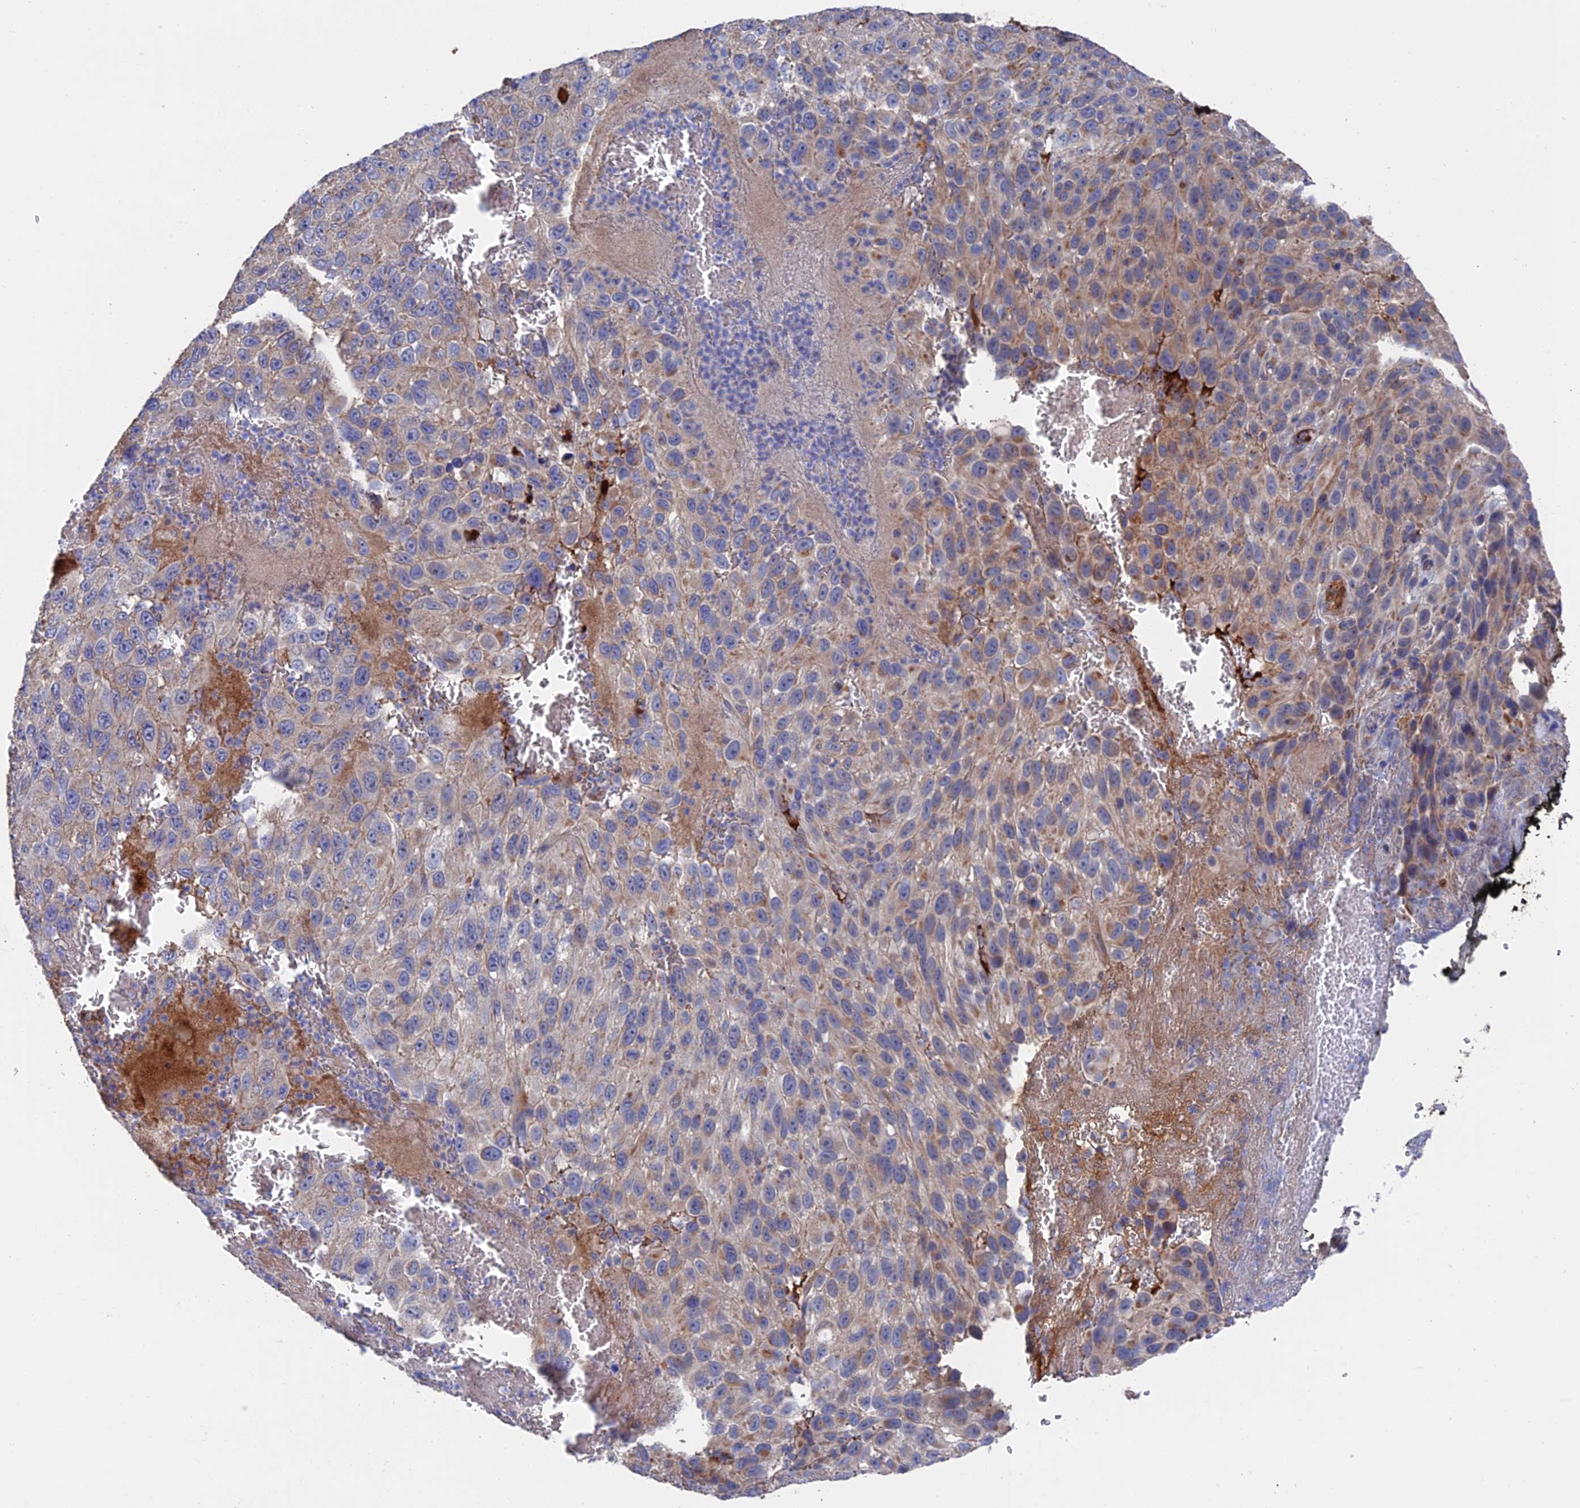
{"staining": {"intensity": "moderate", "quantity": "<25%", "location": "cytoplasmic/membranous"}, "tissue": "melanoma", "cell_type": "Tumor cells", "image_type": "cancer", "snomed": [{"axis": "morphology", "description": "Normal tissue, NOS"}, {"axis": "morphology", "description": "Malignant melanoma, NOS"}, {"axis": "topography", "description": "Skin"}], "caption": "A photomicrograph showing moderate cytoplasmic/membranous staining in approximately <25% of tumor cells in melanoma, as visualized by brown immunohistochemical staining.", "gene": "HPF1", "patient": {"sex": "female", "age": 96}}